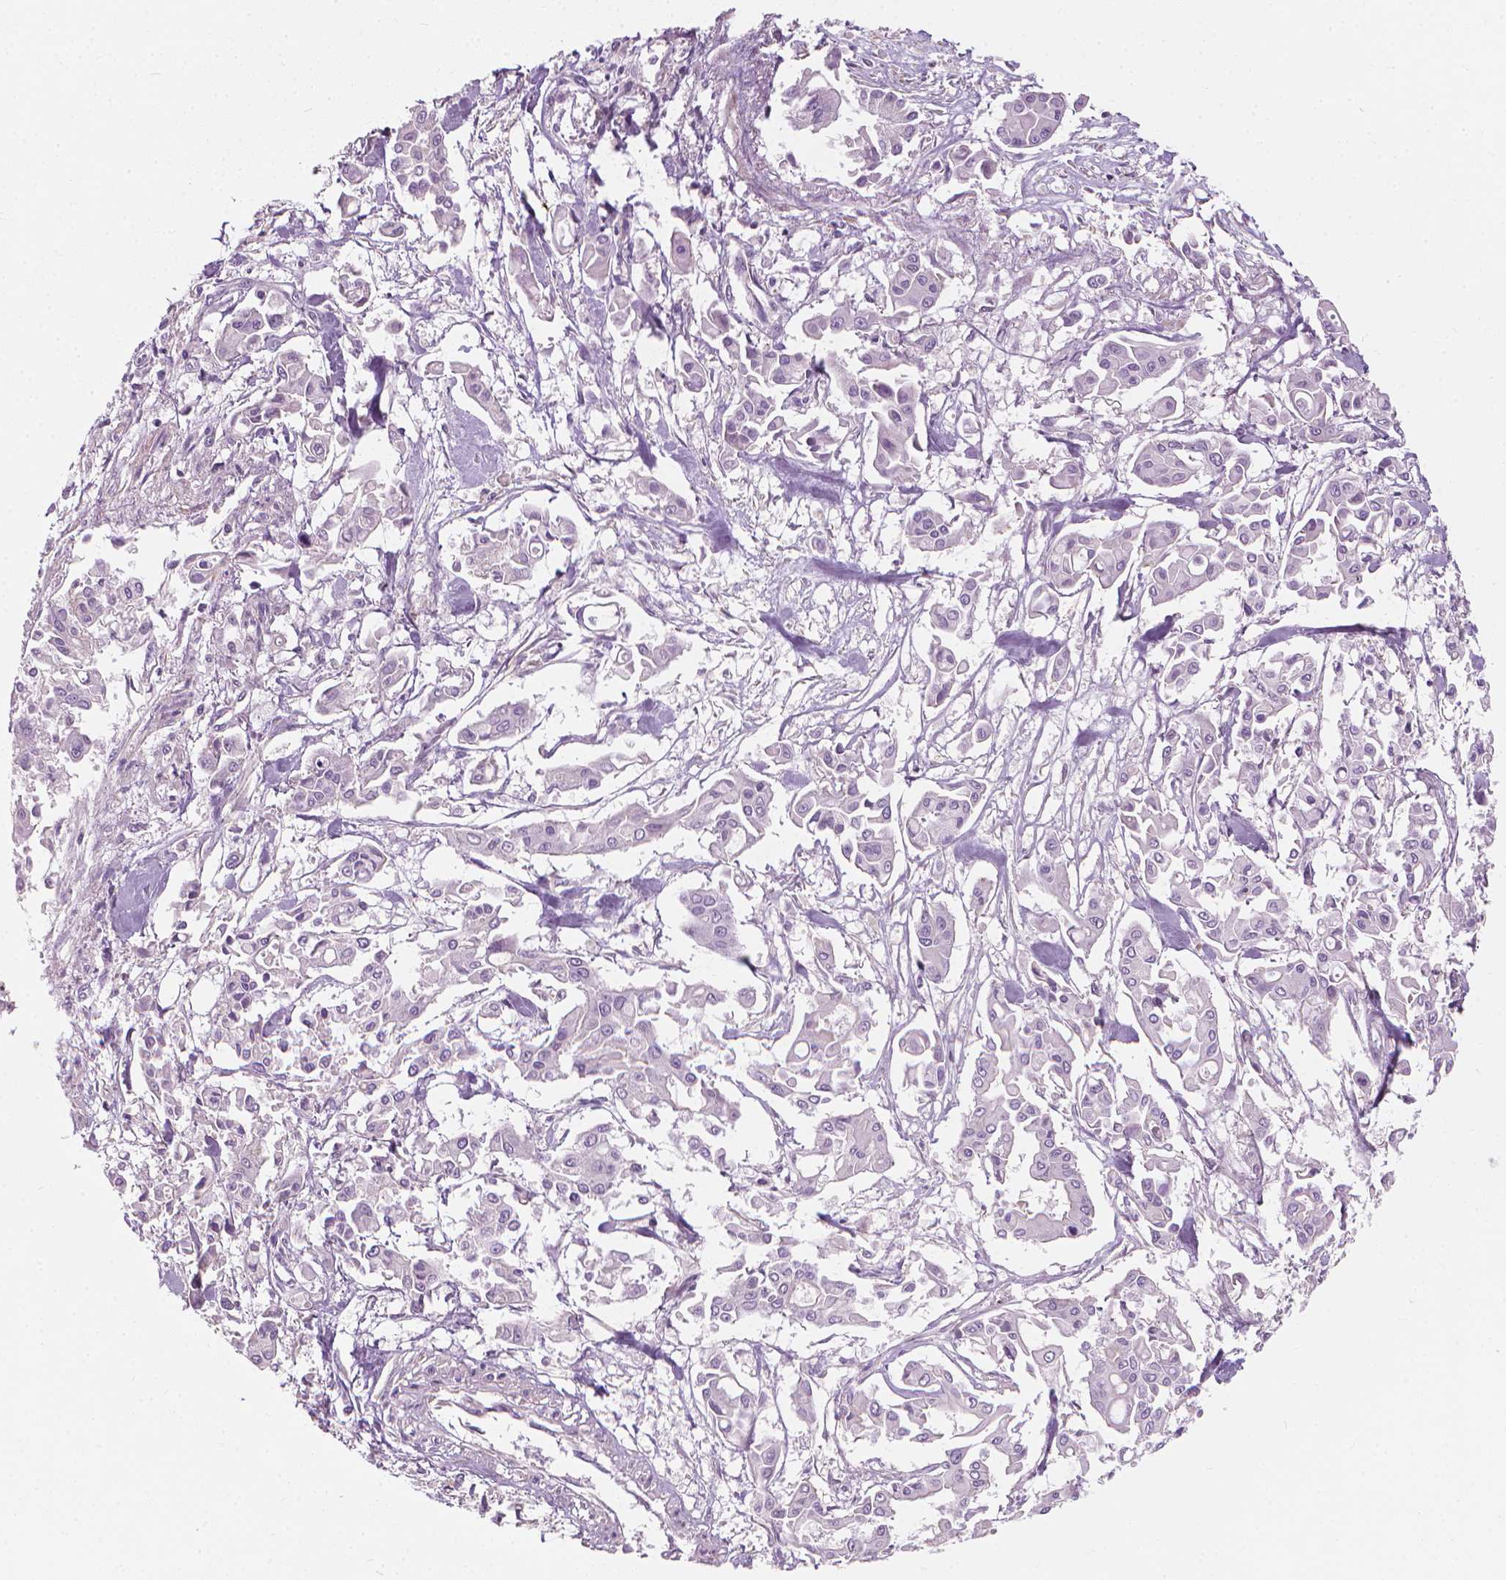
{"staining": {"intensity": "negative", "quantity": "none", "location": "none"}, "tissue": "pancreatic cancer", "cell_type": "Tumor cells", "image_type": "cancer", "snomed": [{"axis": "morphology", "description": "Adenocarcinoma, NOS"}, {"axis": "topography", "description": "Pancreas"}], "caption": "Immunohistochemistry image of neoplastic tissue: pancreatic cancer (adenocarcinoma) stained with DAB (3,3'-diaminobenzidine) exhibits no significant protein staining in tumor cells.", "gene": "SAXO2", "patient": {"sex": "male", "age": 61}}